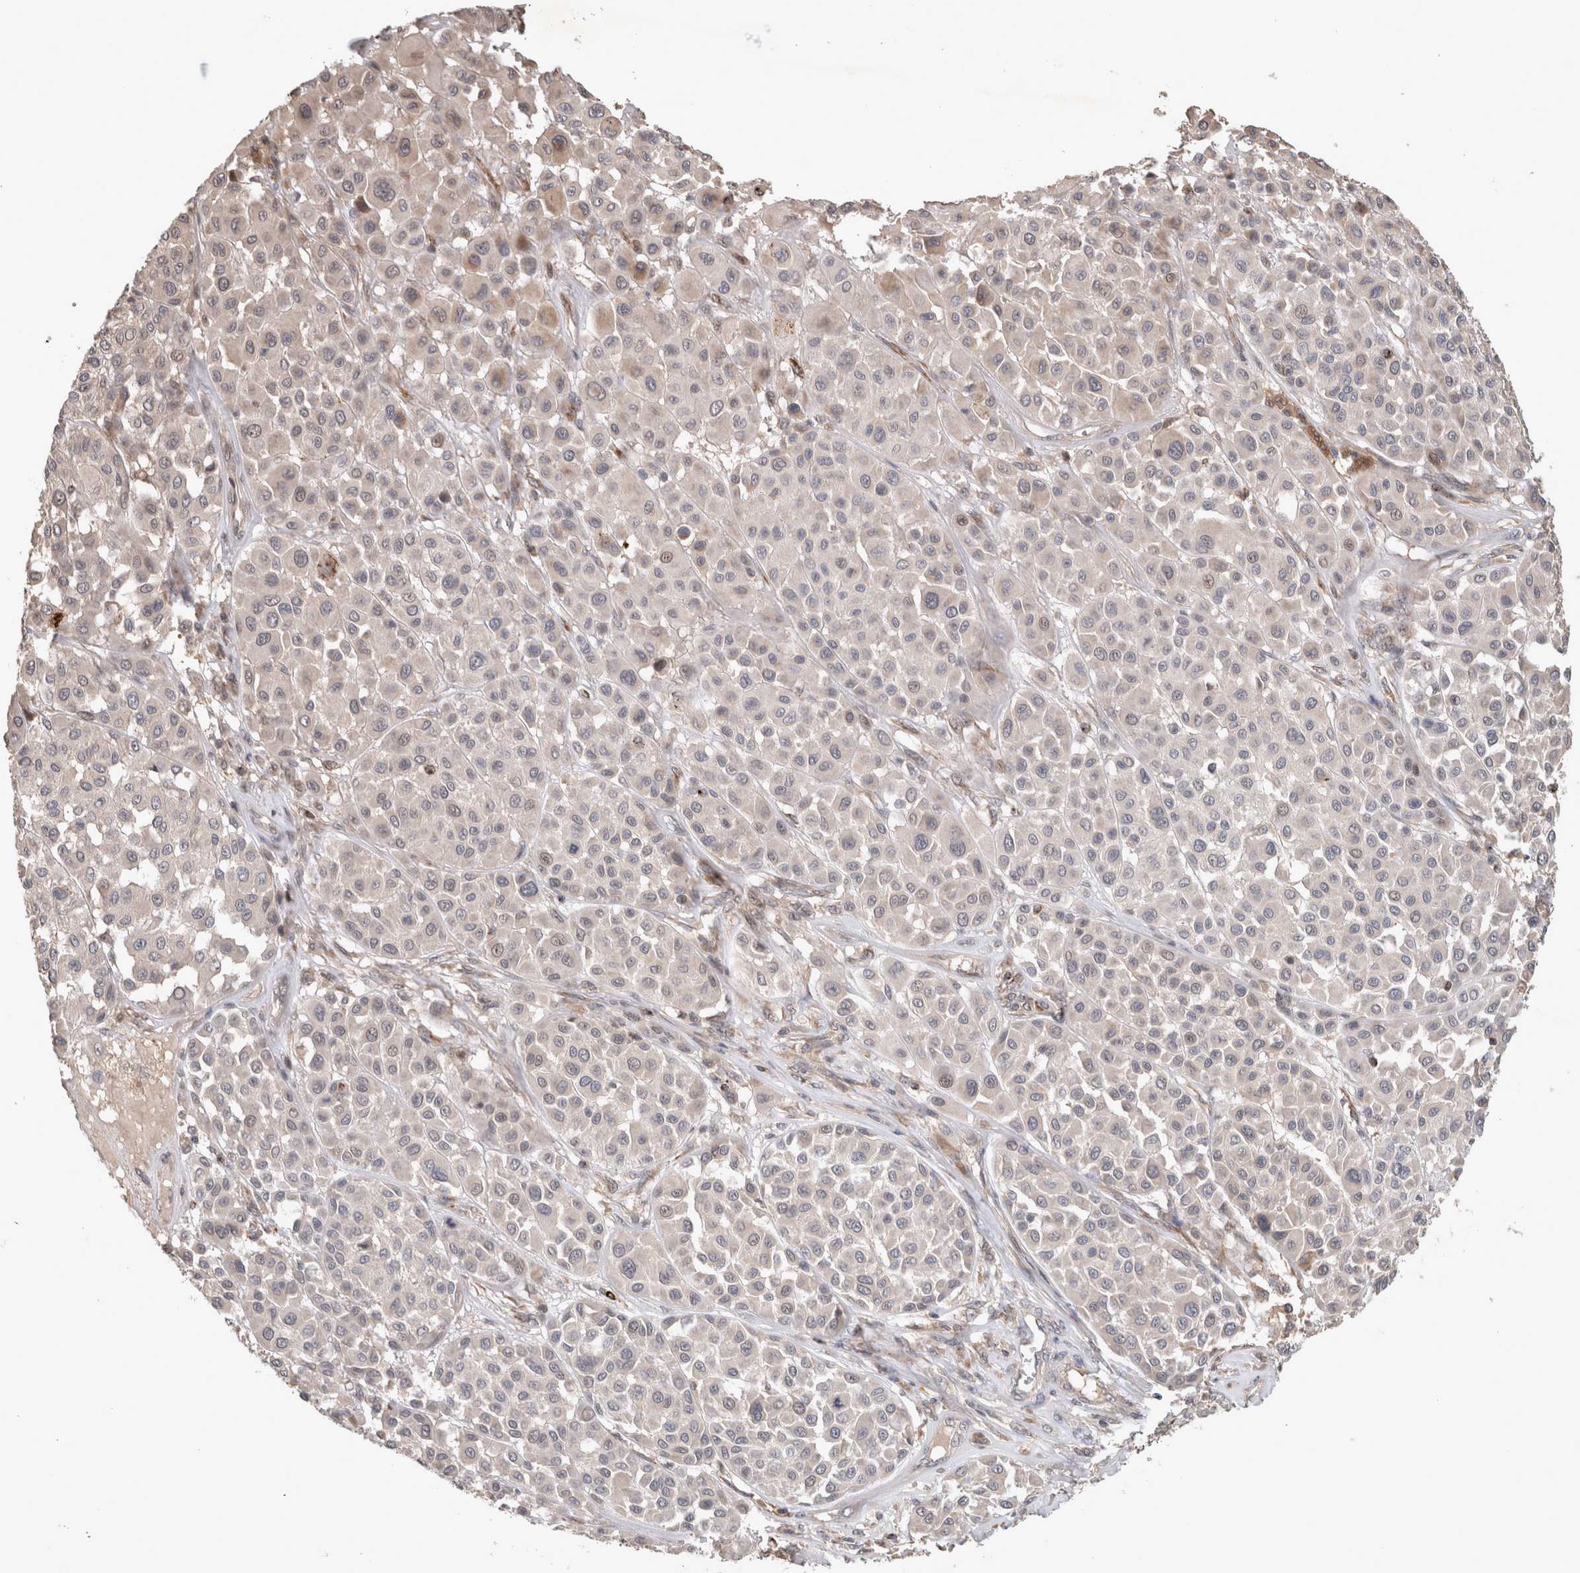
{"staining": {"intensity": "weak", "quantity": "<25%", "location": "cytoplasmic/membranous"}, "tissue": "melanoma", "cell_type": "Tumor cells", "image_type": "cancer", "snomed": [{"axis": "morphology", "description": "Malignant melanoma, Metastatic site"}, {"axis": "topography", "description": "Soft tissue"}], "caption": "A micrograph of human malignant melanoma (metastatic site) is negative for staining in tumor cells.", "gene": "SERAC1", "patient": {"sex": "male", "age": 41}}